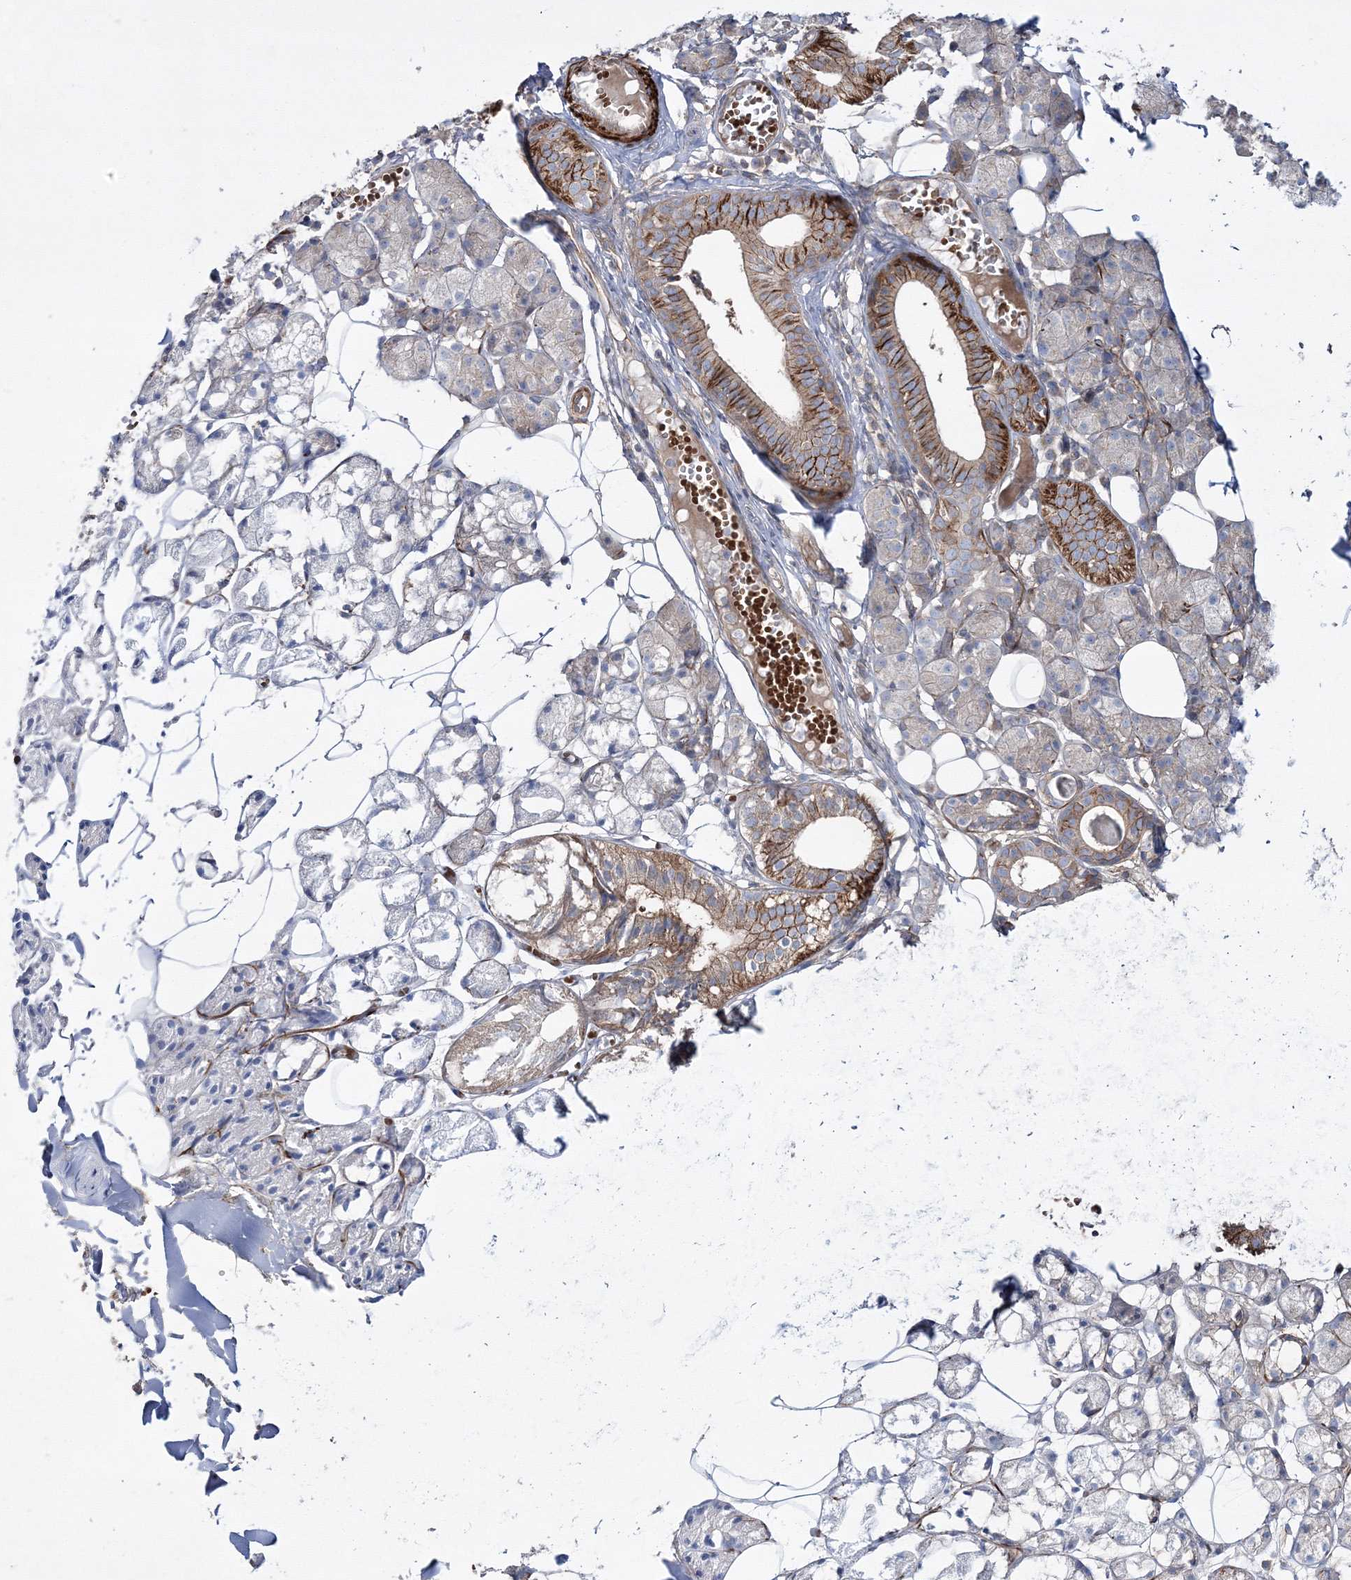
{"staining": {"intensity": "strong", "quantity": "<25%", "location": "cytoplasmic/membranous"}, "tissue": "salivary gland", "cell_type": "Glandular cells", "image_type": "normal", "snomed": [{"axis": "morphology", "description": "Normal tissue, NOS"}, {"axis": "topography", "description": "Salivary gland"}], "caption": "IHC of benign human salivary gland demonstrates medium levels of strong cytoplasmic/membranous positivity in about <25% of glandular cells. (DAB IHC, brown staining for protein, blue staining for nuclei).", "gene": "ZSWIM6", "patient": {"sex": "female", "age": 33}}